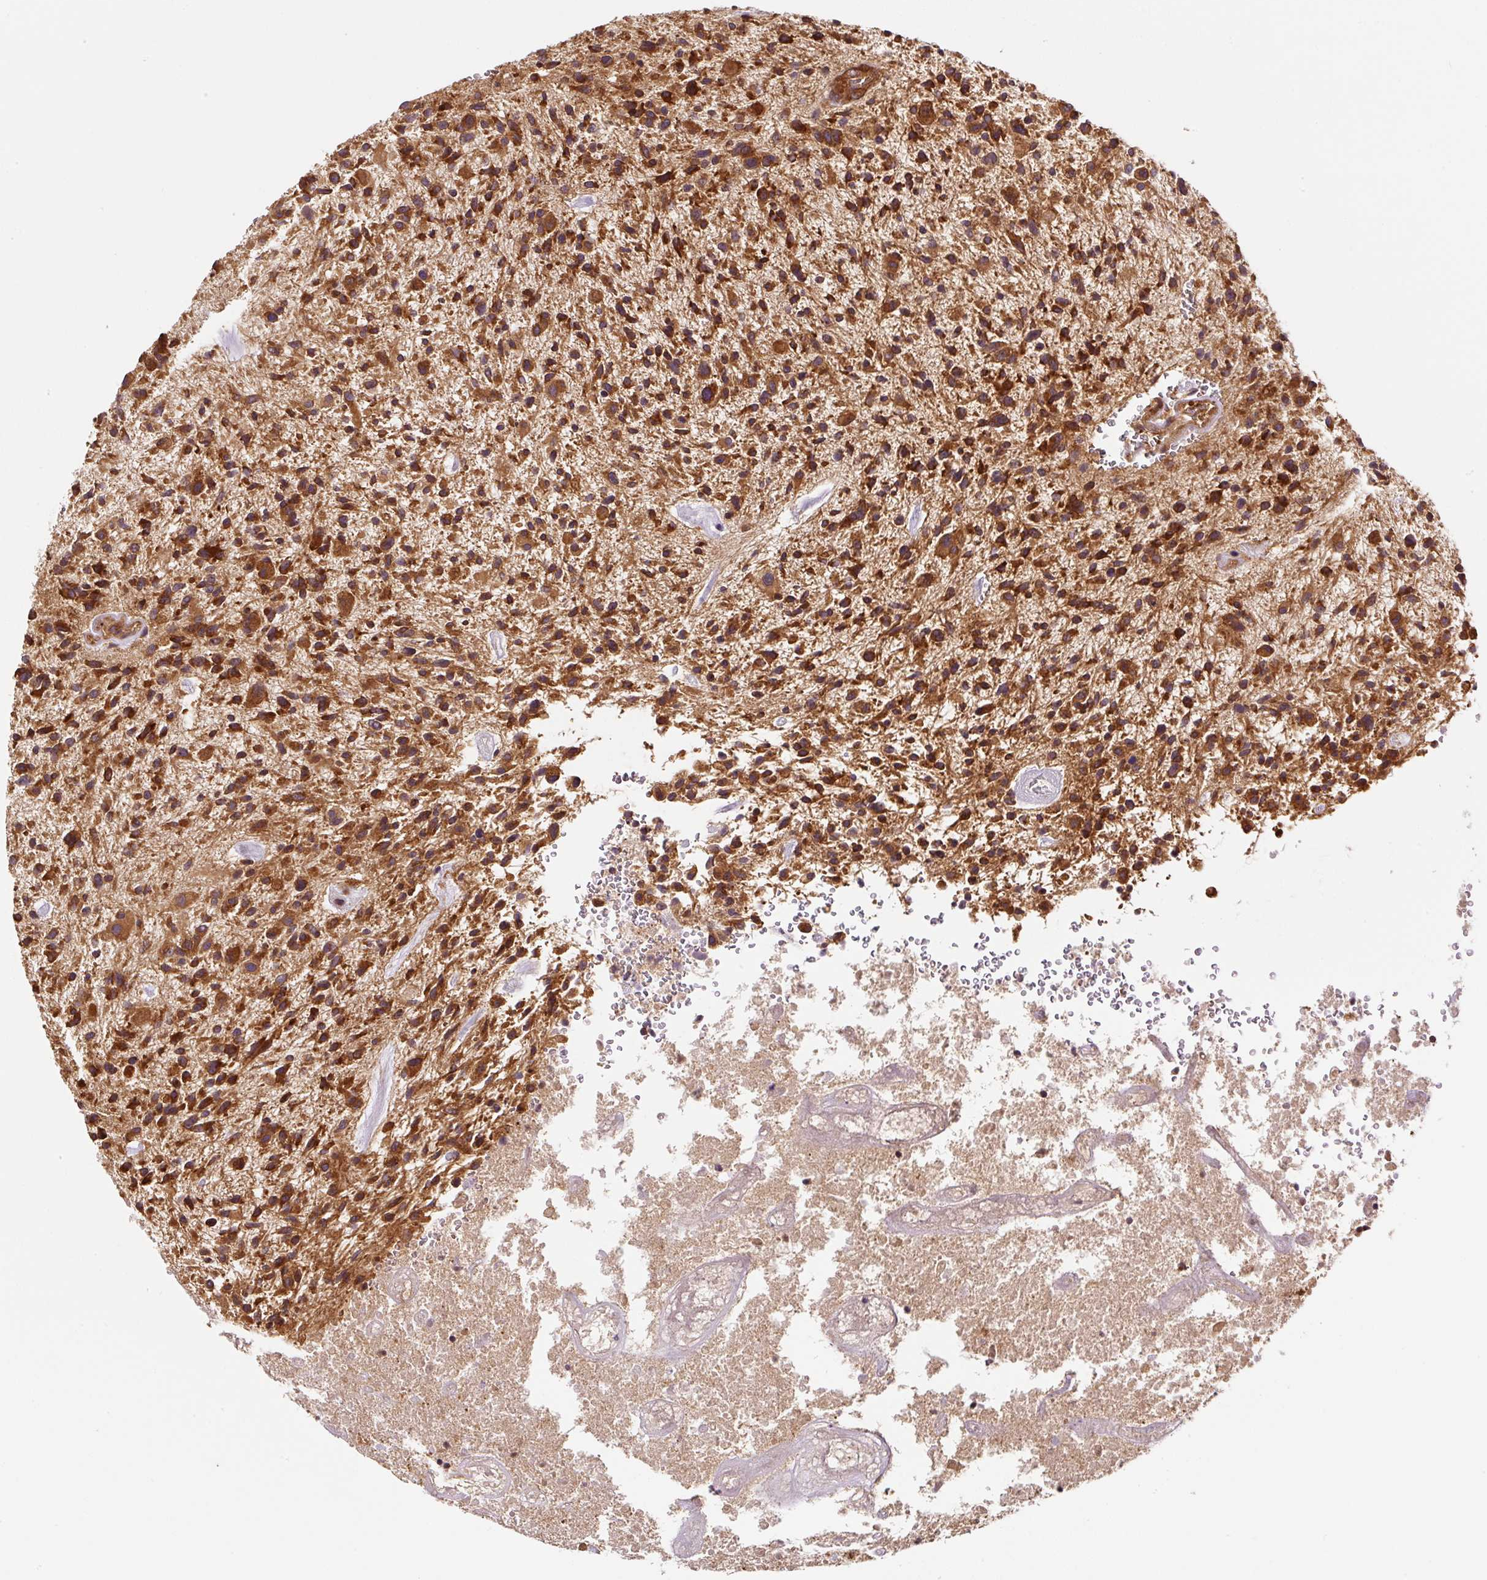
{"staining": {"intensity": "strong", "quantity": ">75%", "location": "cytoplasmic/membranous"}, "tissue": "glioma", "cell_type": "Tumor cells", "image_type": "cancer", "snomed": [{"axis": "morphology", "description": "Glioma, malignant, High grade"}, {"axis": "topography", "description": "Brain"}], "caption": "Tumor cells show strong cytoplasmic/membranous expression in about >75% of cells in malignant glioma (high-grade).", "gene": "EIF2S2", "patient": {"sex": "male", "age": 47}}